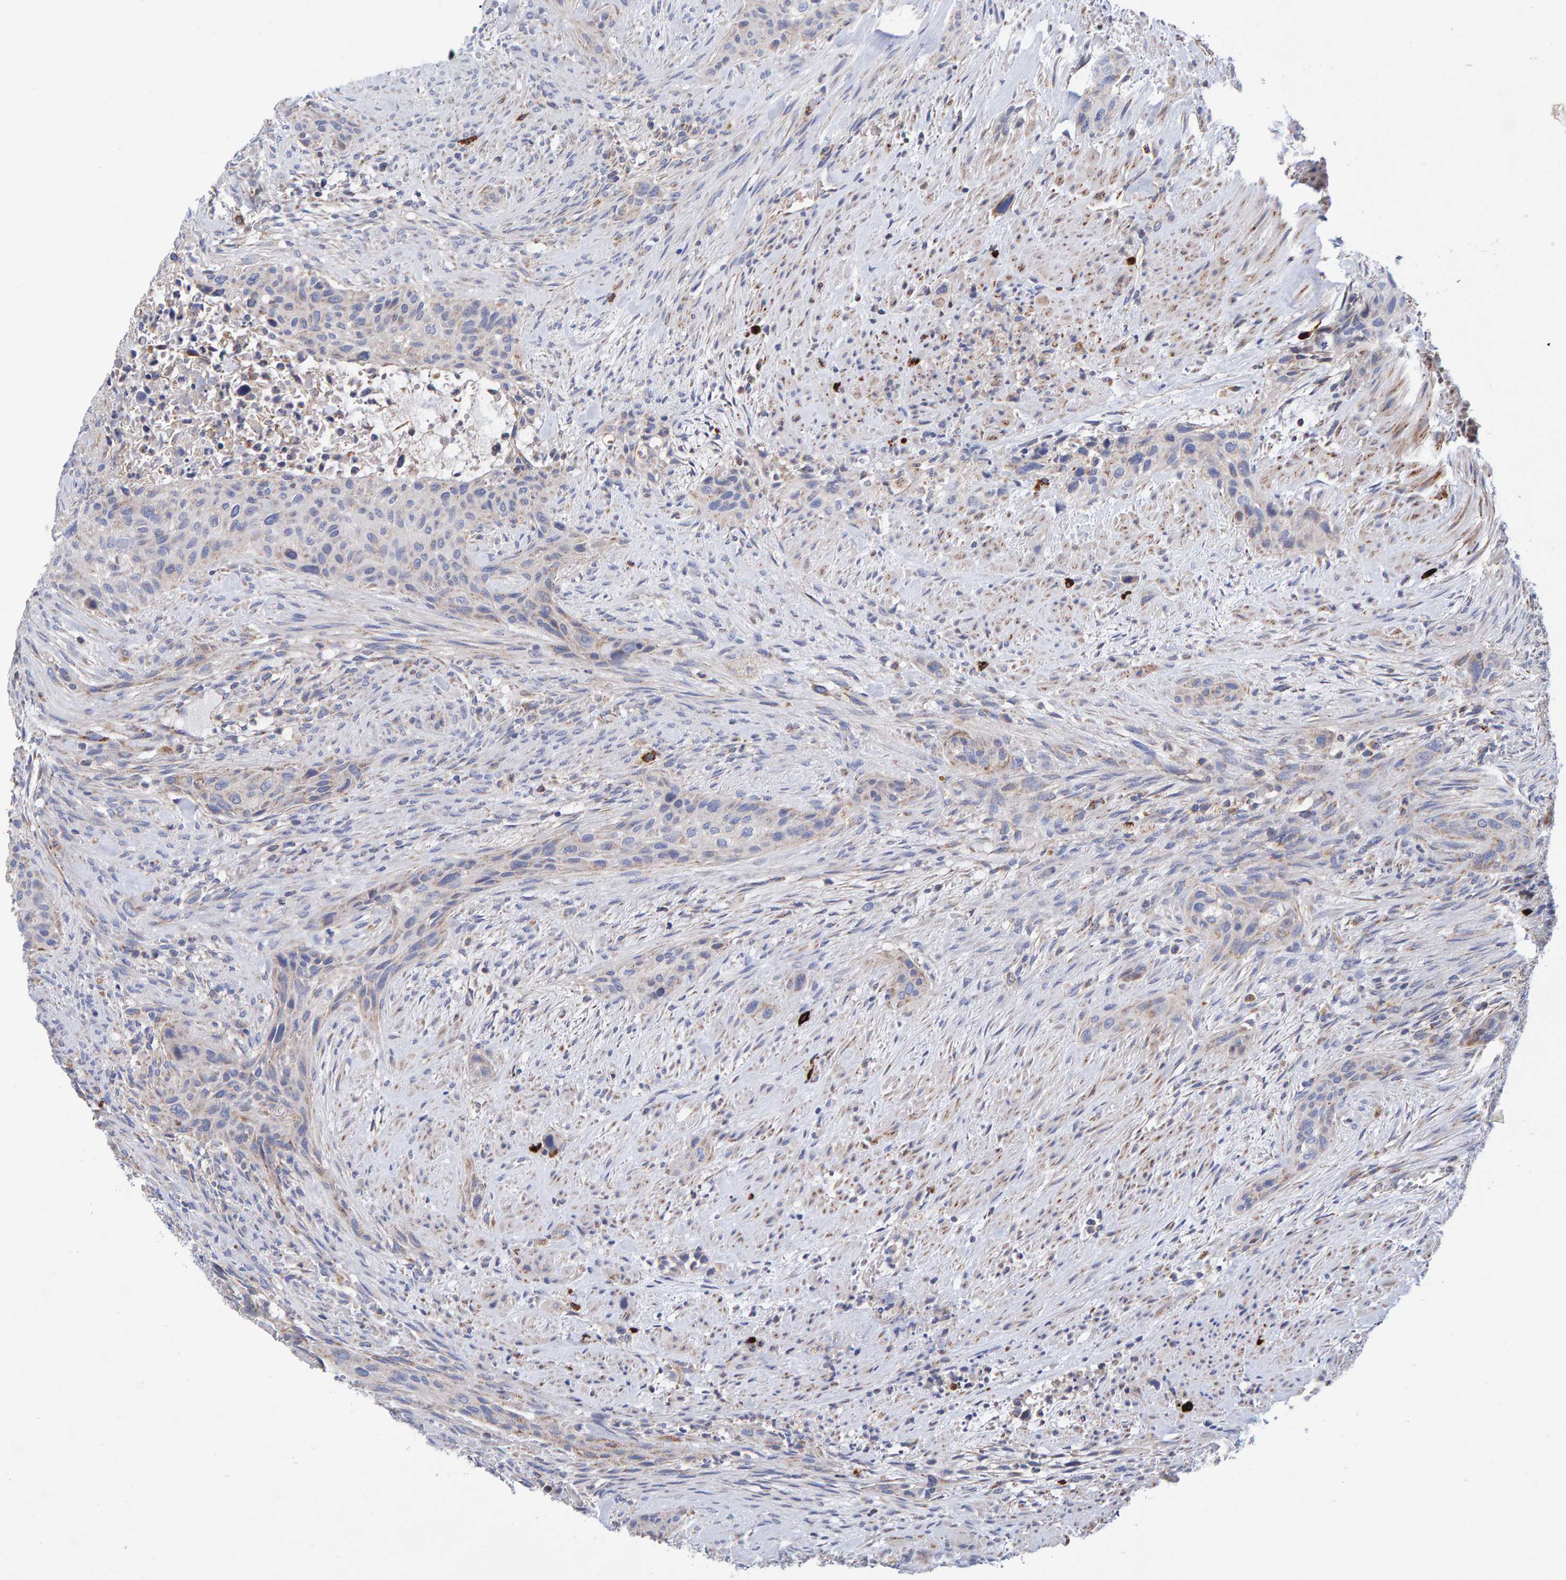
{"staining": {"intensity": "weak", "quantity": "<25%", "location": "cytoplasmic/membranous"}, "tissue": "urothelial cancer", "cell_type": "Tumor cells", "image_type": "cancer", "snomed": [{"axis": "morphology", "description": "Urothelial carcinoma, High grade"}, {"axis": "topography", "description": "Urinary bladder"}], "caption": "A high-resolution micrograph shows immunohistochemistry (IHC) staining of urothelial cancer, which exhibits no significant staining in tumor cells.", "gene": "EFR3A", "patient": {"sex": "male", "age": 35}}